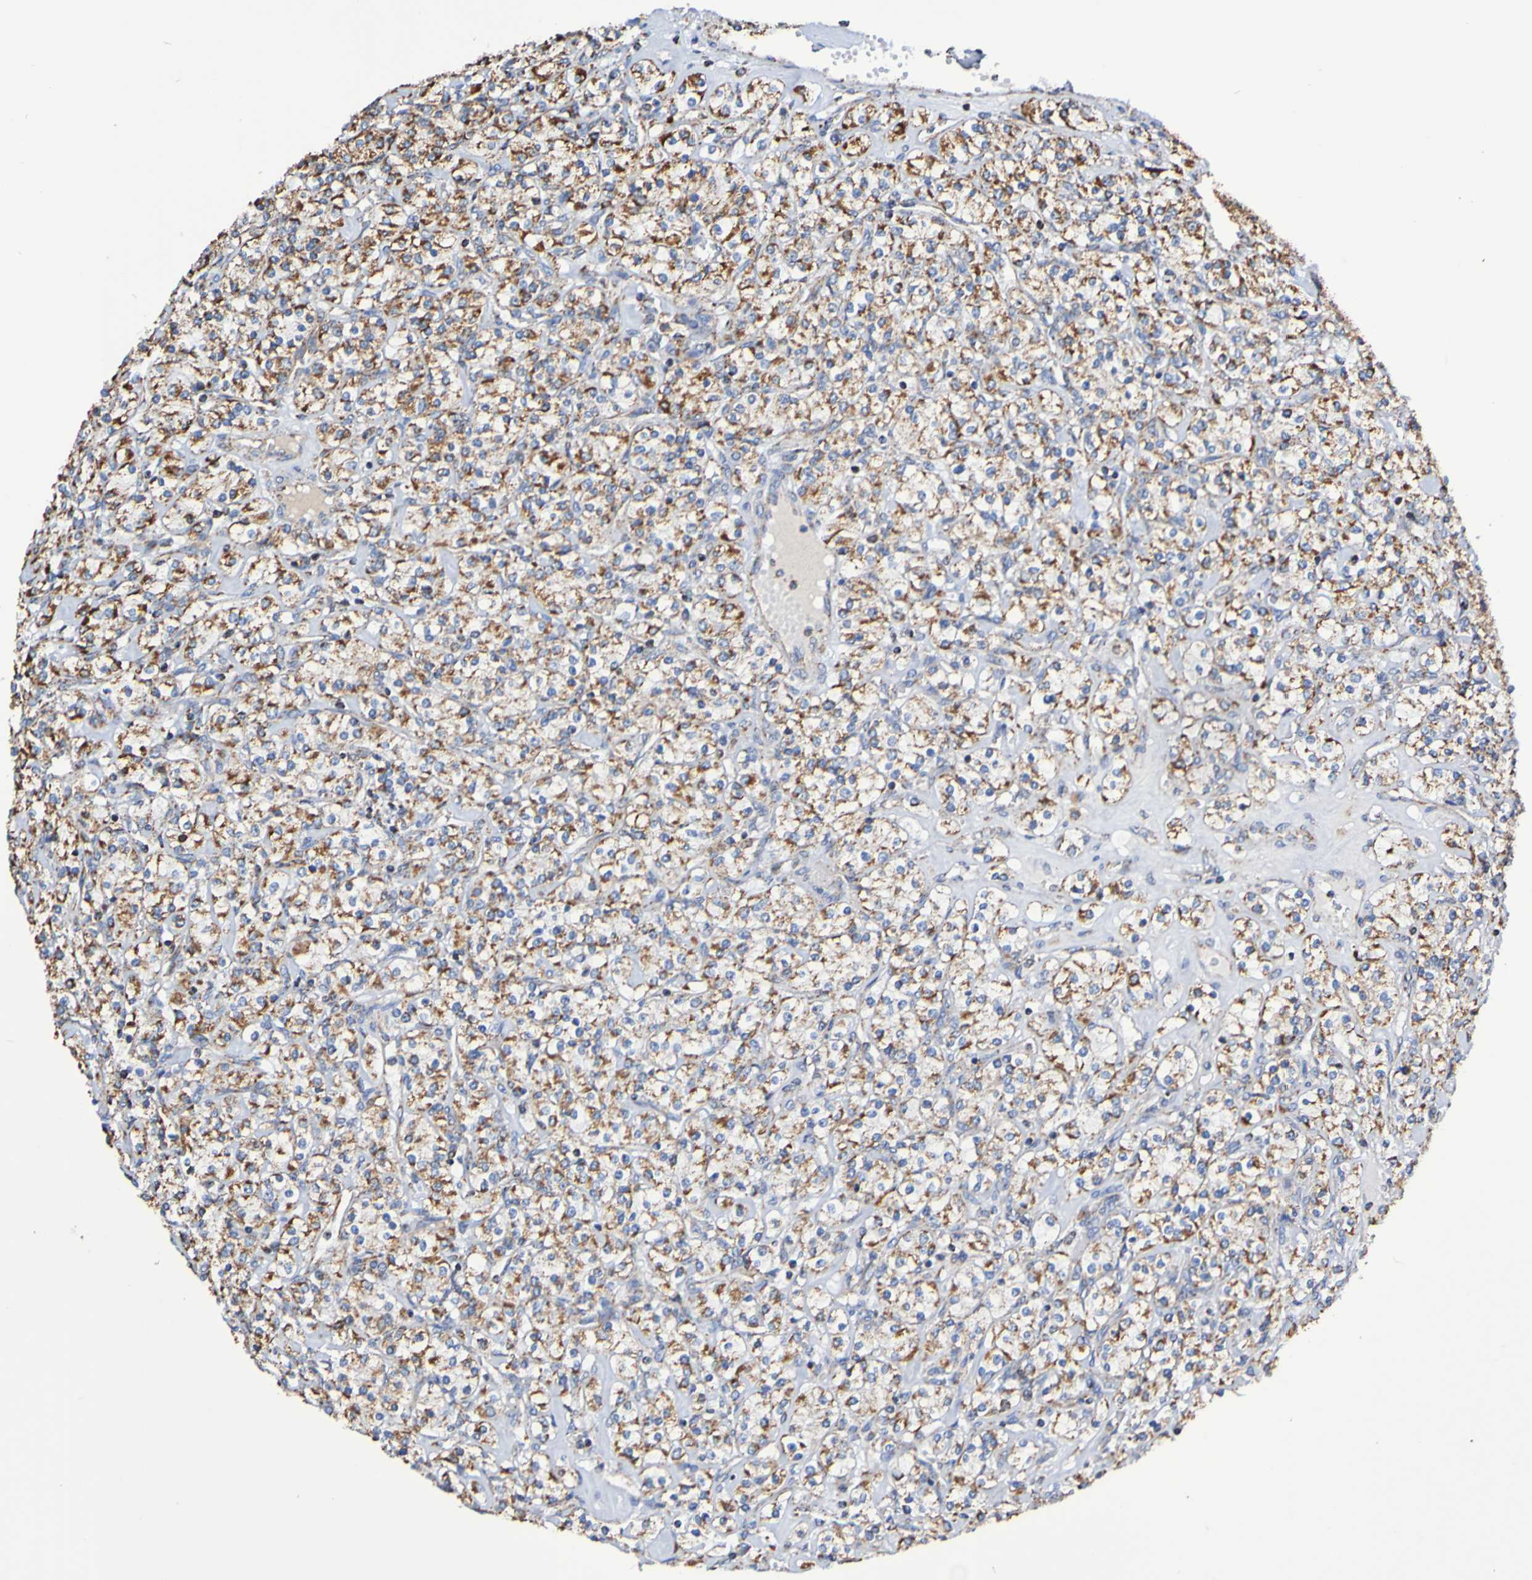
{"staining": {"intensity": "moderate", "quantity": ">75%", "location": "cytoplasmic/membranous"}, "tissue": "renal cancer", "cell_type": "Tumor cells", "image_type": "cancer", "snomed": [{"axis": "morphology", "description": "Adenocarcinoma, NOS"}, {"axis": "topography", "description": "Kidney"}], "caption": "A photomicrograph showing moderate cytoplasmic/membranous positivity in about >75% of tumor cells in renal cancer, as visualized by brown immunohistochemical staining.", "gene": "IL18R1", "patient": {"sex": "male", "age": 77}}